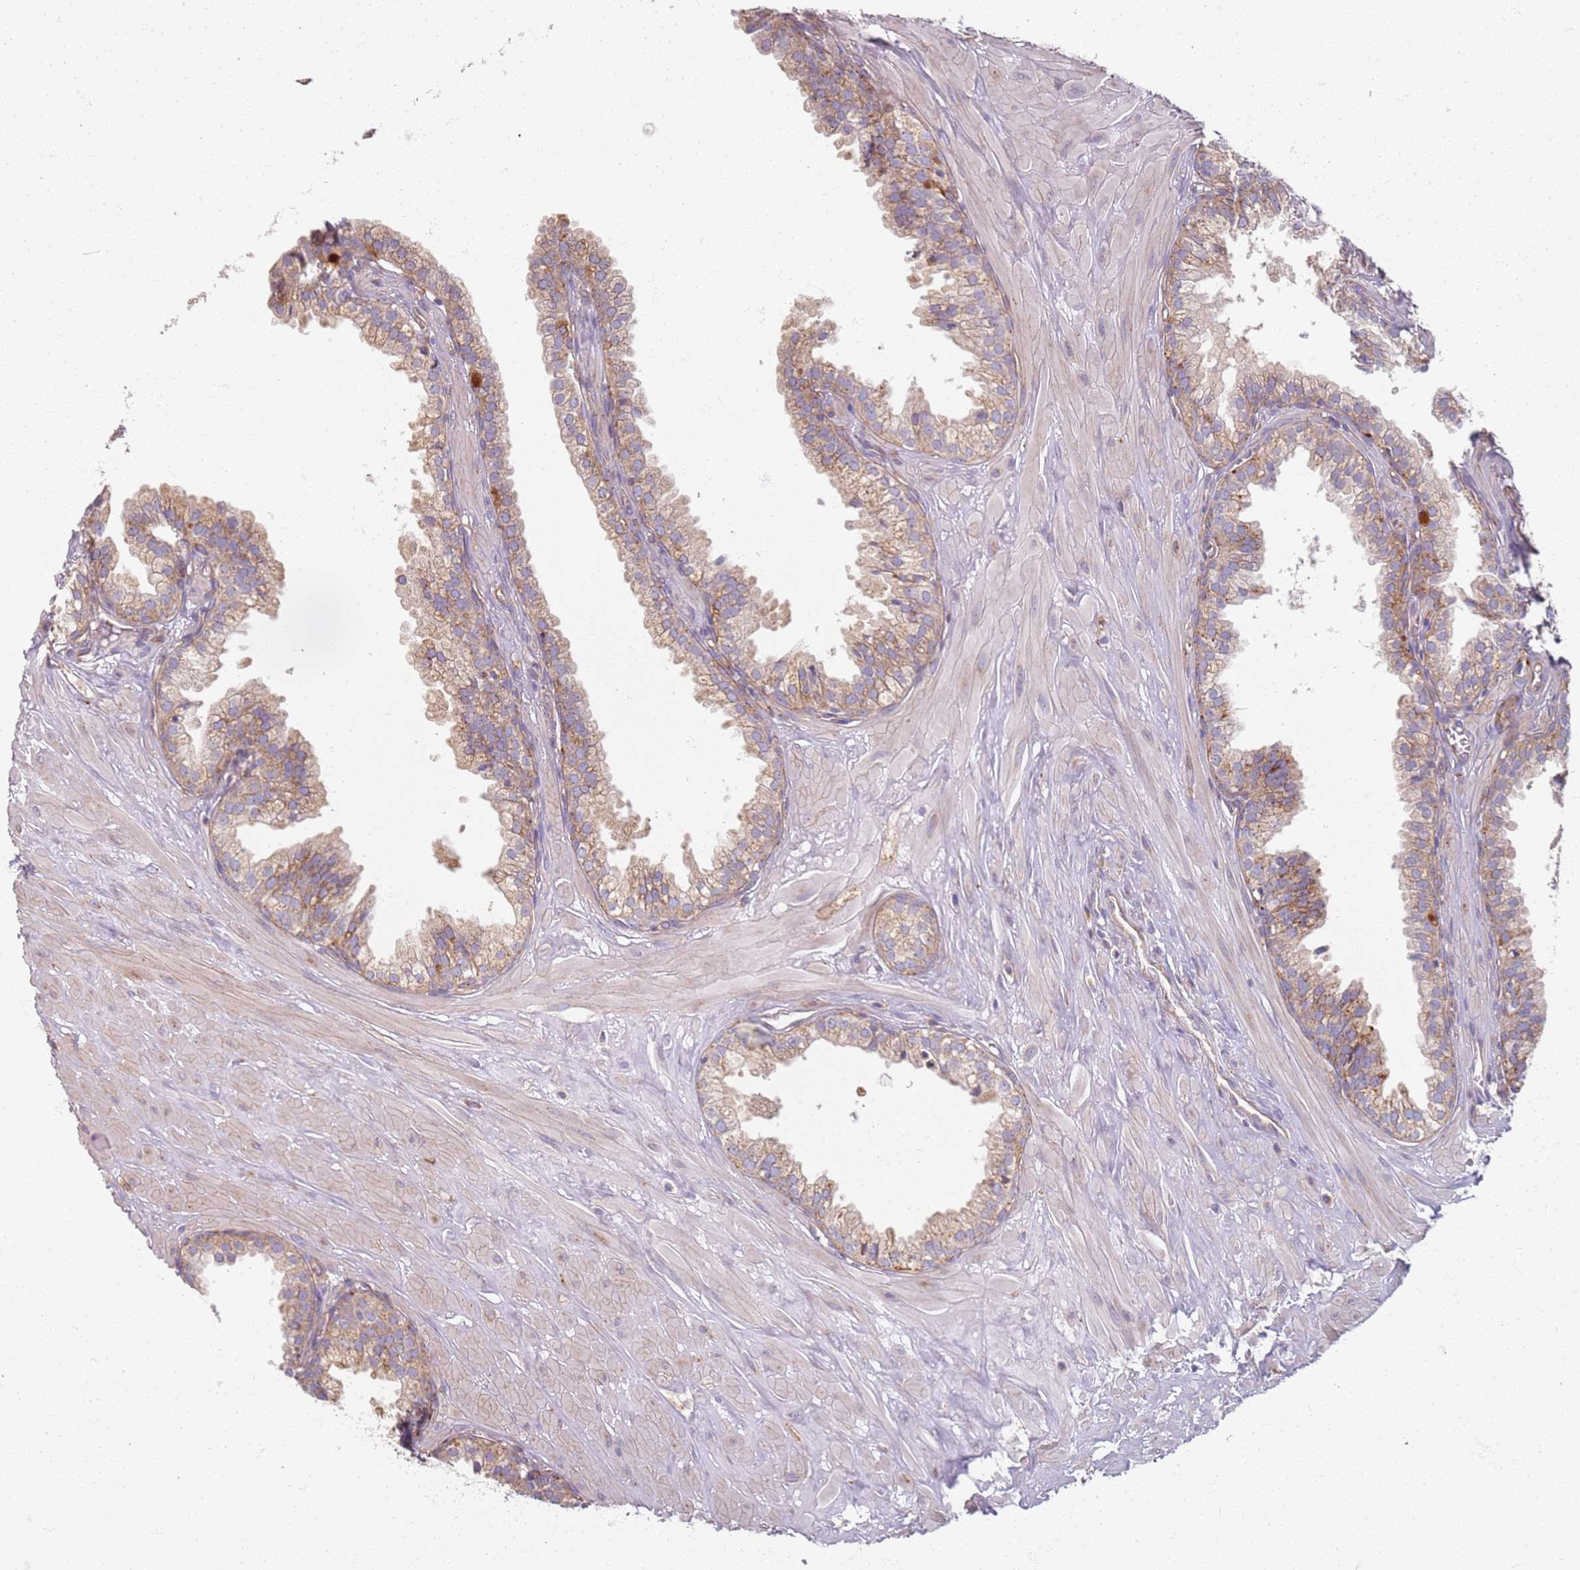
{"staining": {"intensity": "moderate", "quantity": "25%-75%", "location": "cytoplasmic/membranous"}, "tissue": "prostate", "cell_type": "Glandular cells", "image_type": "normal", "snomed": [{"axis": "morphology", "description": "Normal tissue, NOS"}, {"axis": "topography", "description": "Prostate"}, {"axis": "topography", "description": "Peripheral nerve tissue"}], "caption": "Normal prostate was stained to show a protein in brown. There is medium levels of moderate cytoplasmic/membranous positivity in about 25%-75% of glandular cells.", "gene": "PROKR2", "patient": {"sex": "male", "age": 55}}